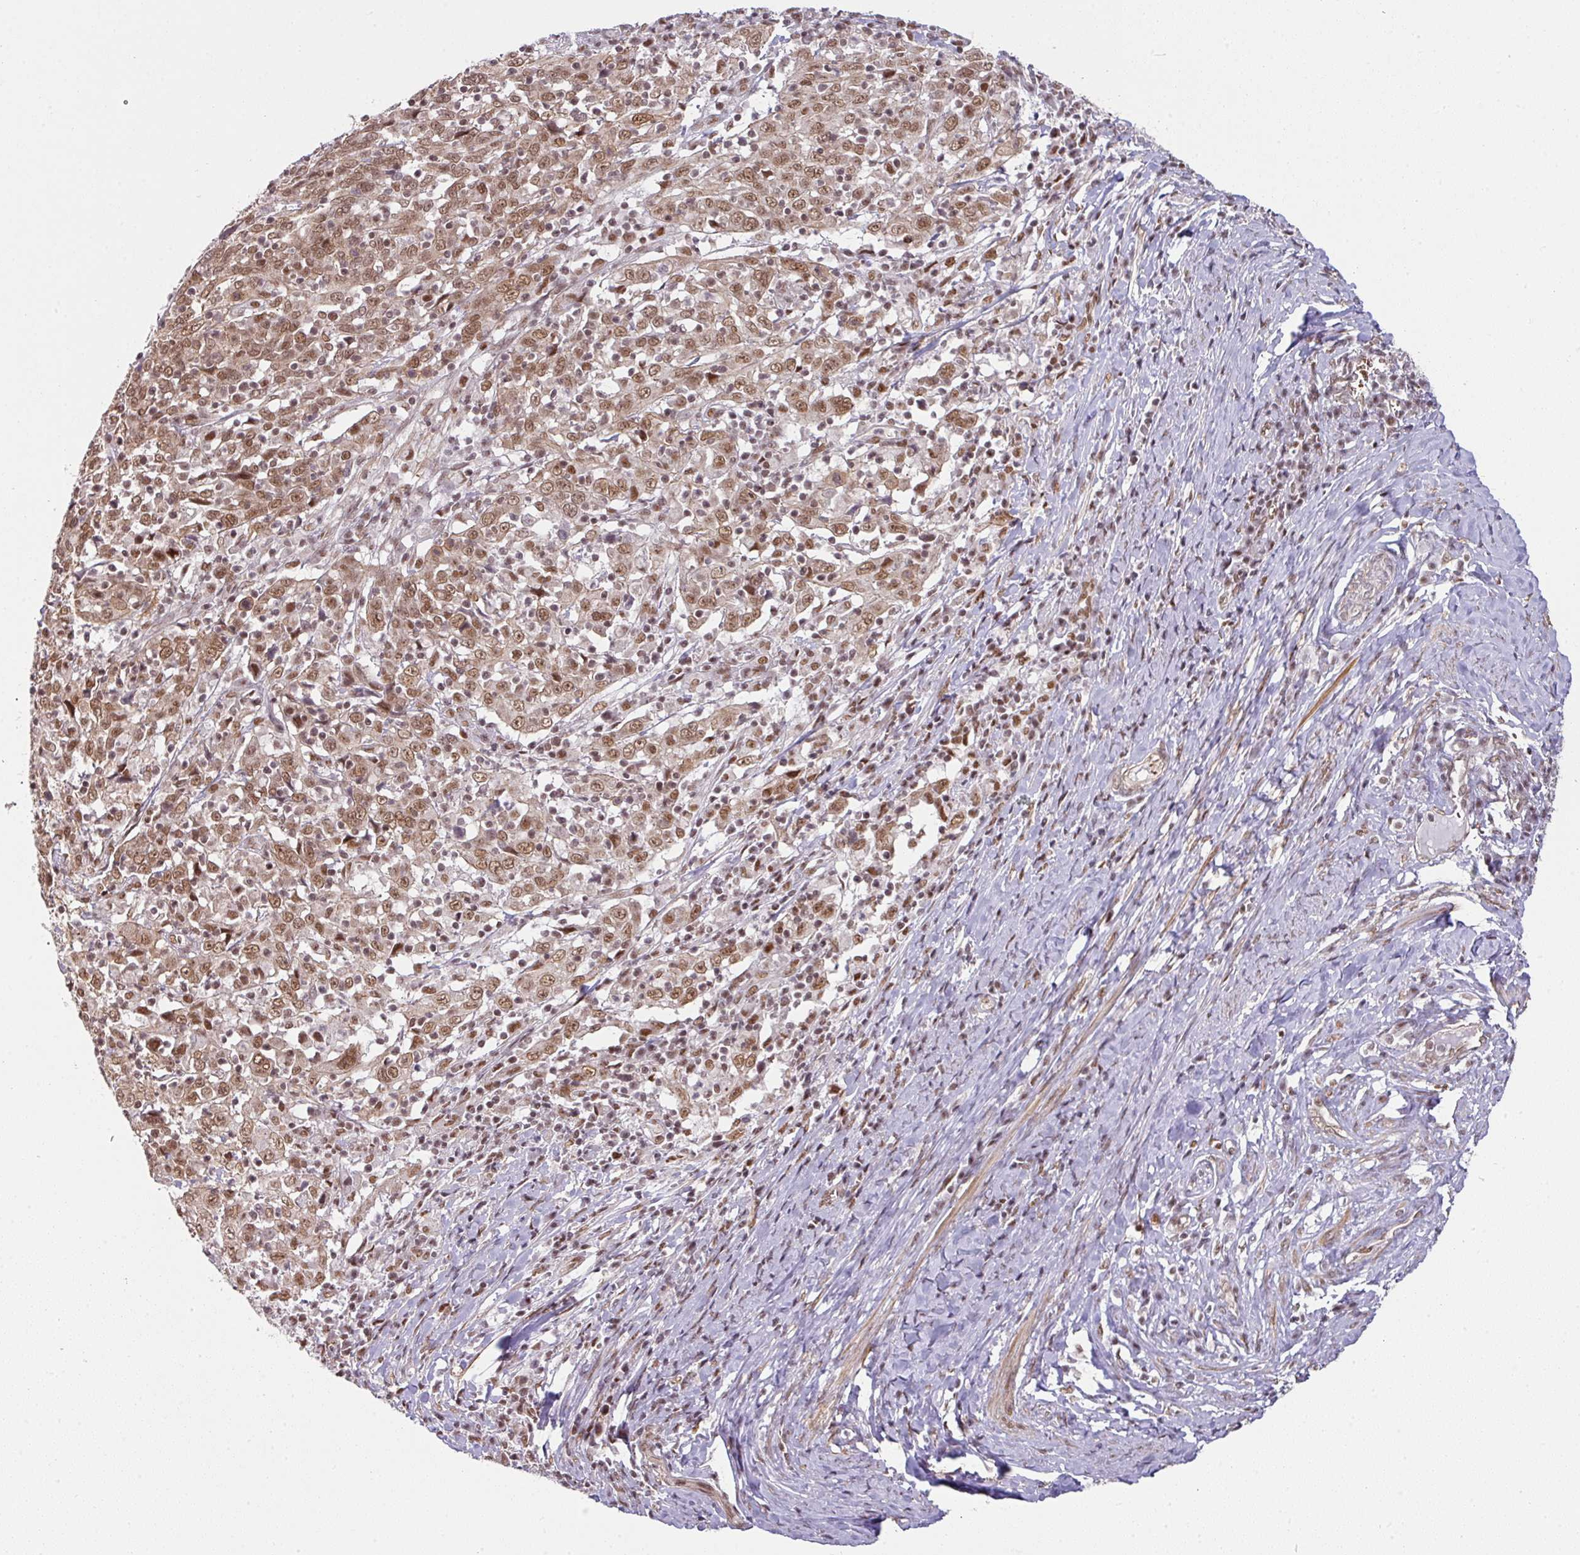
{"staining": {"intensity": "moderate", "quantity": ">75%", "location": "nuclear"}, "tissue": "cervical cancer", "cell_type": "Tumor cells", "image_type": "cancer", "snomed": [{"axis": "morphology", "description": "Squamous cell carcinoma, NOS"}, {"axis": "topography", "description": "Cervix"}], "caption": "This image shows IHC staining of human squamous cell carcinoma (cervical), with medium moderate nuclear staining in approximately >75% of tumor cells.", "gene": "NCOA5", "patient": {"sex": "female", "age": 46}}